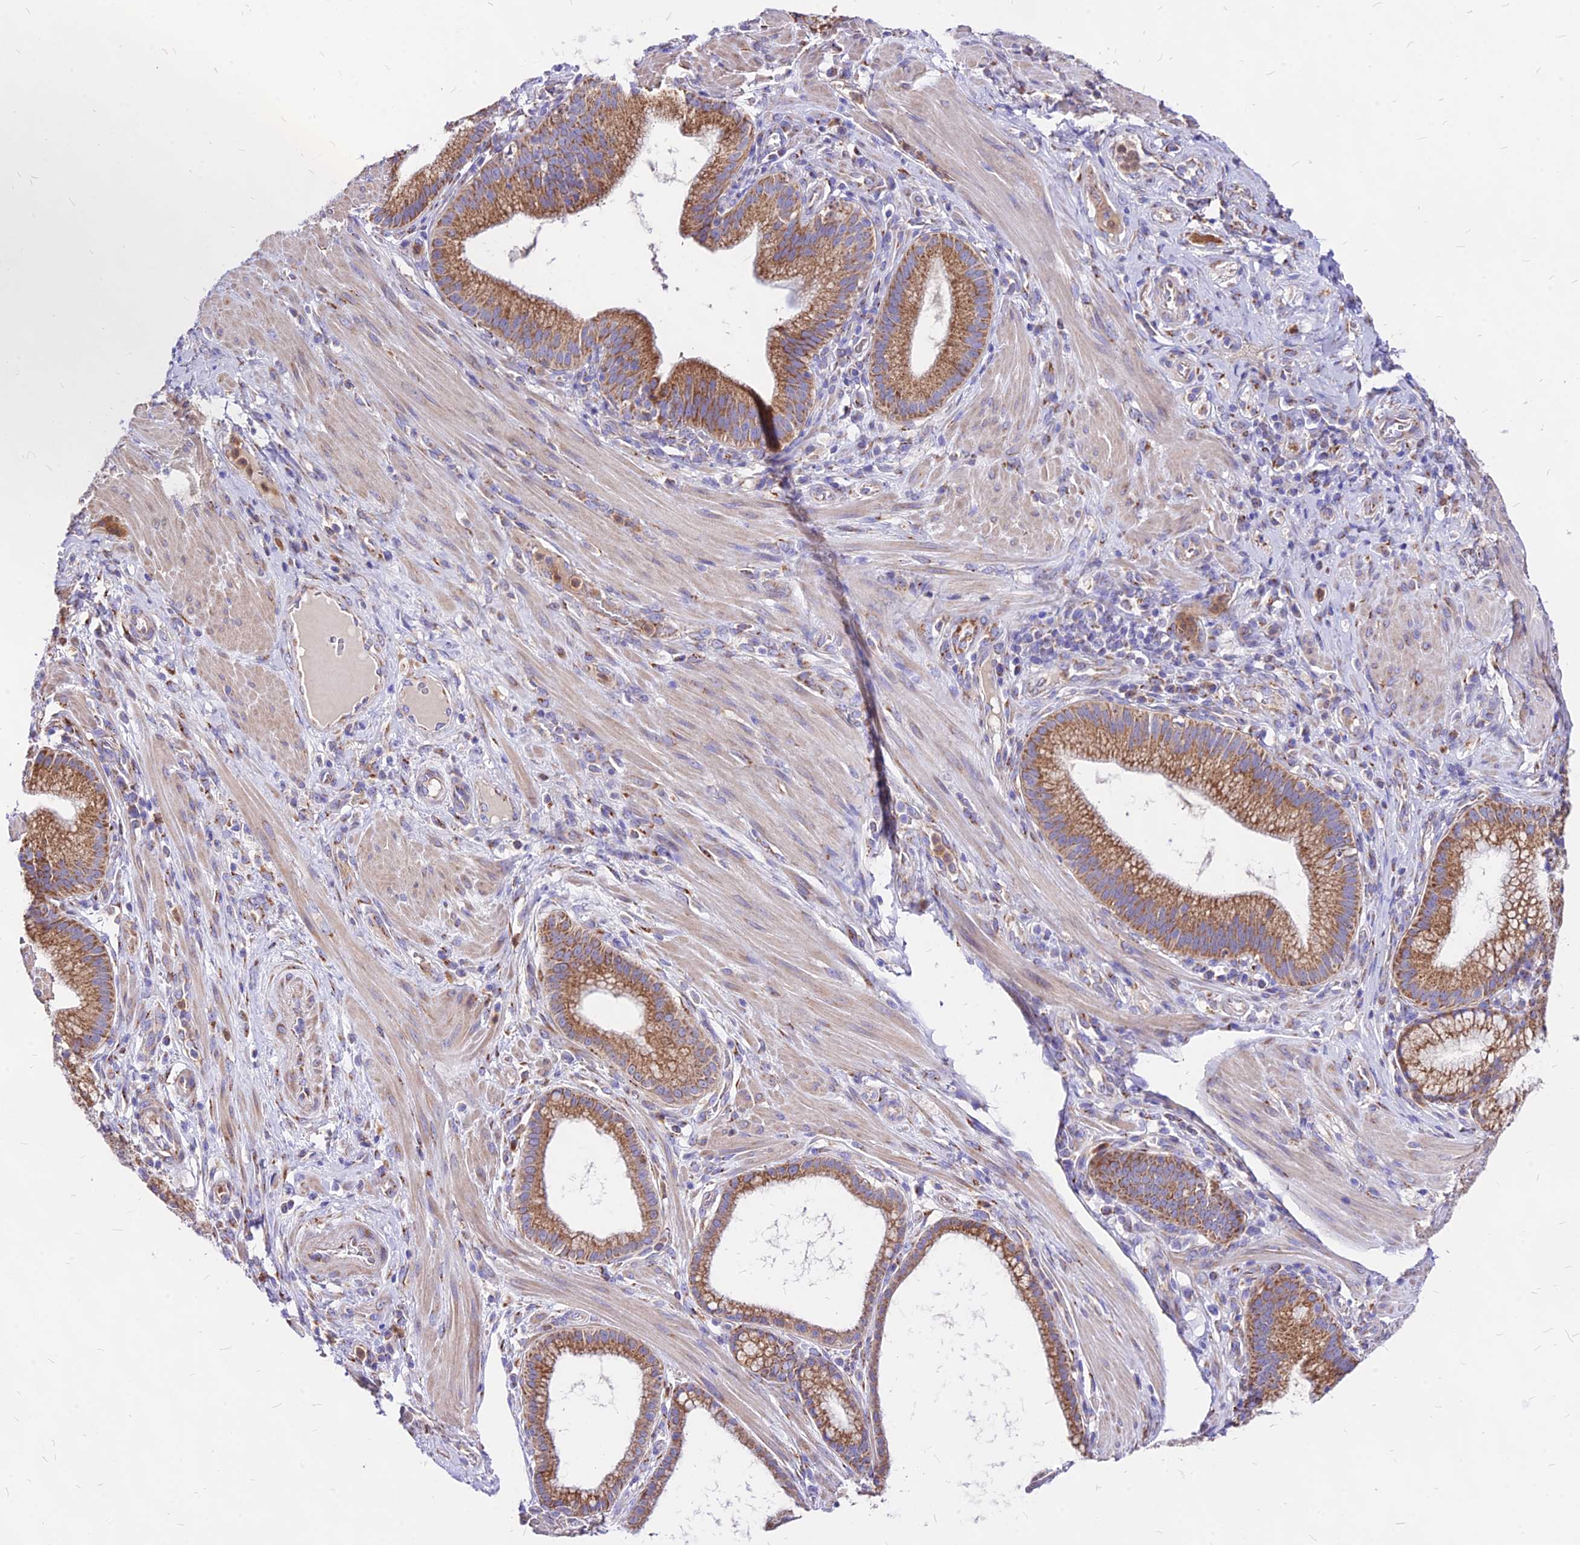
{"staining": {"intensity": "moderate", "quantity": ">75%", "location": "cytoplasmic/membranous"}, "tissue": "pancreatic cancer", "cell_type": "Tumor cells", "image_type": "cancer", "snomed": [{"axis": "morphology", "description": "Adenocarcinoma, NOS"}, {"axis": "topography", "description": "Pancreas"}], "caption": "Immunohistochemistry (IHC) histopathology image of neoplastic tissue: human pancreatic adenocarcinoma stained using IHC exhibits medium levels of moderate protein expression localized specifically in the cytoplasmic/membranous of tumor cells, appearing as a cytoplasmic/membranous brown color.", "gene": "MRPL3", "patient": {"sex": "male", "age": 72}}